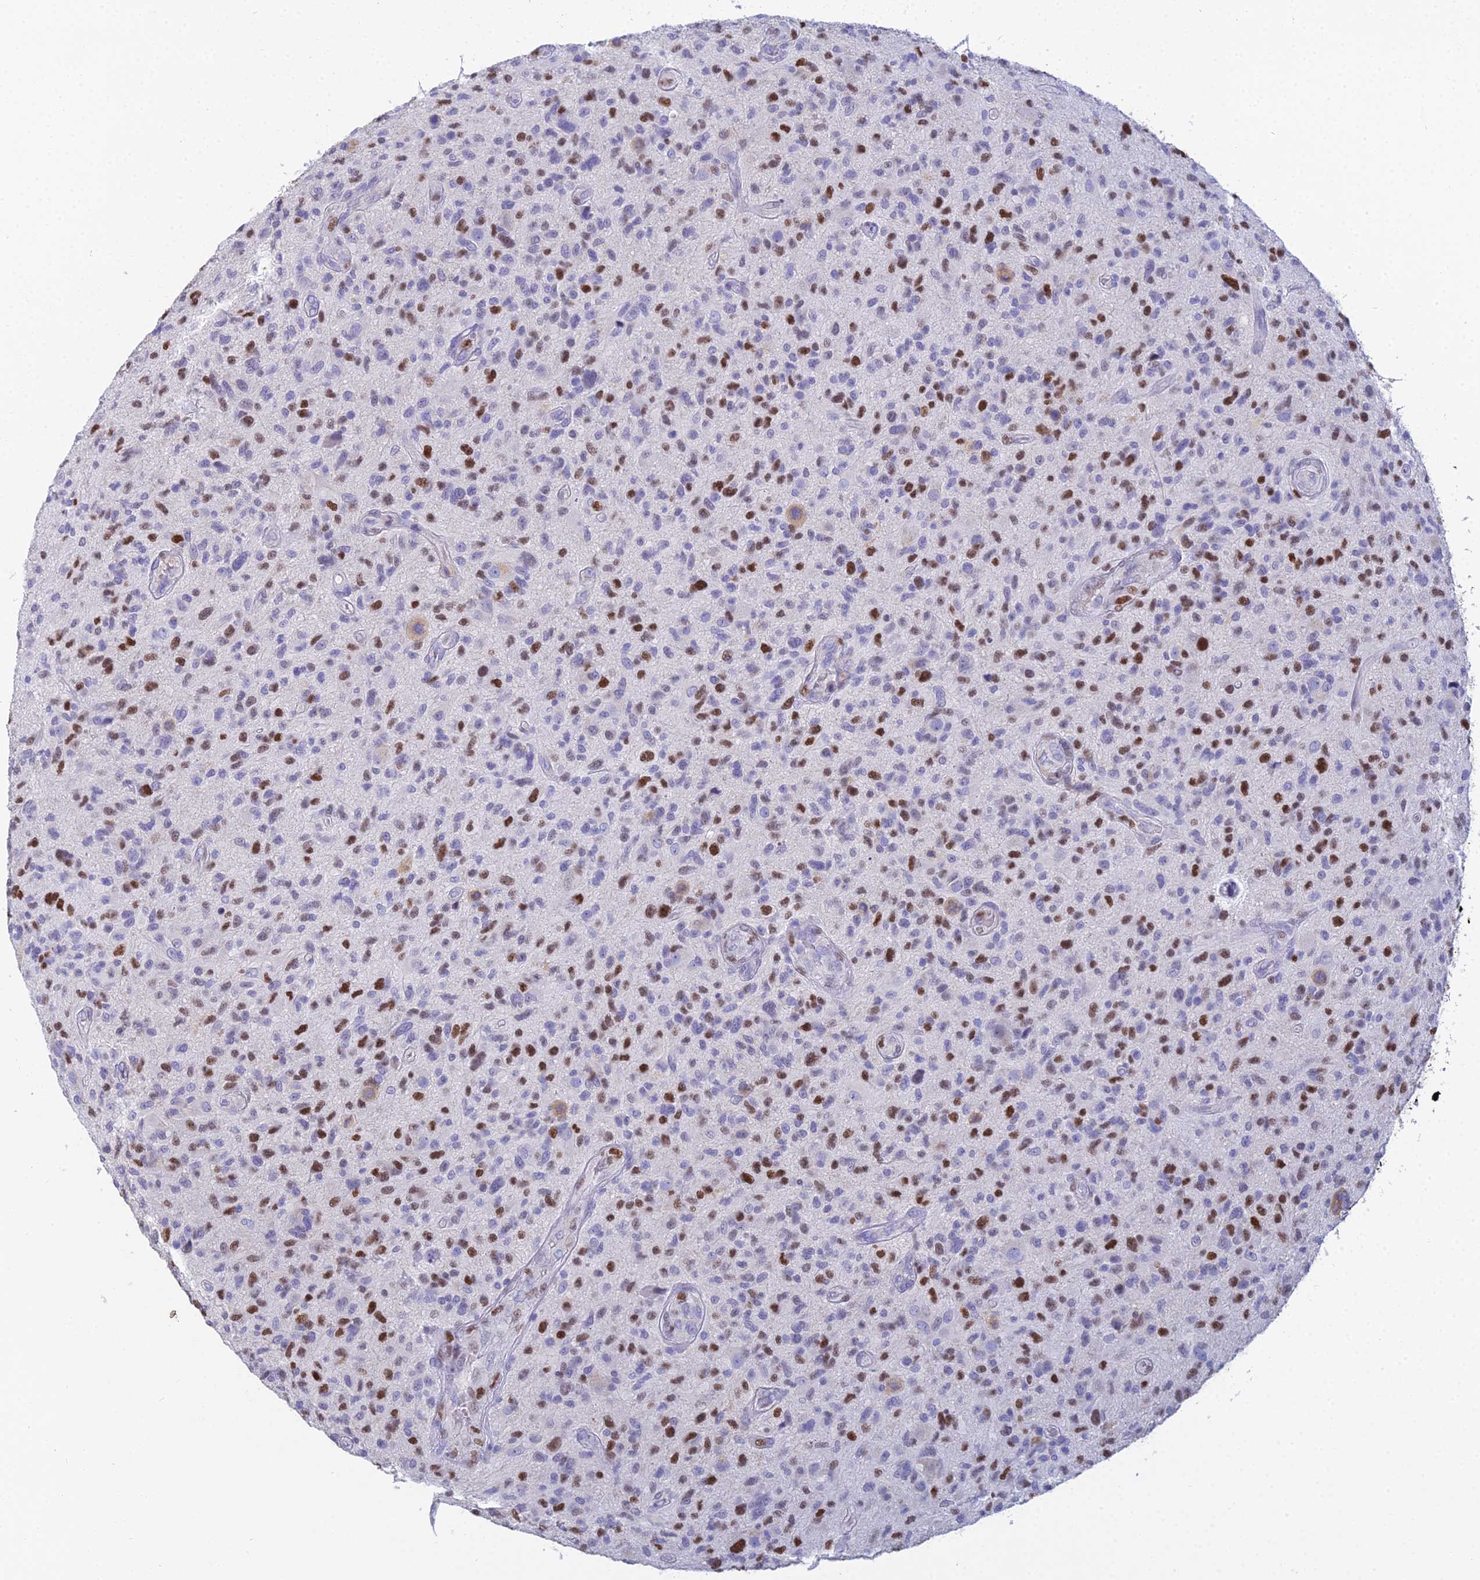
{"staining": {"intensity": "strong", "quantity": "25%-75%", "location": "nuclear"}, "tissue": "glioma", "cell_type": "Tumor cells", "image_type": "cancer", "snomed": [{"axis": "morphology", "description": "Glioma, malignant, High grade"}, {"axis": "topography", "description": "Brain"}], "caption": "DAB immunohistochemical staining of glioma displays strong nuclear protein positivity in approximately 25%-75% of tumor cells.", "gene": "MCM2", "patient": {"sex": "male", "age": 47}}